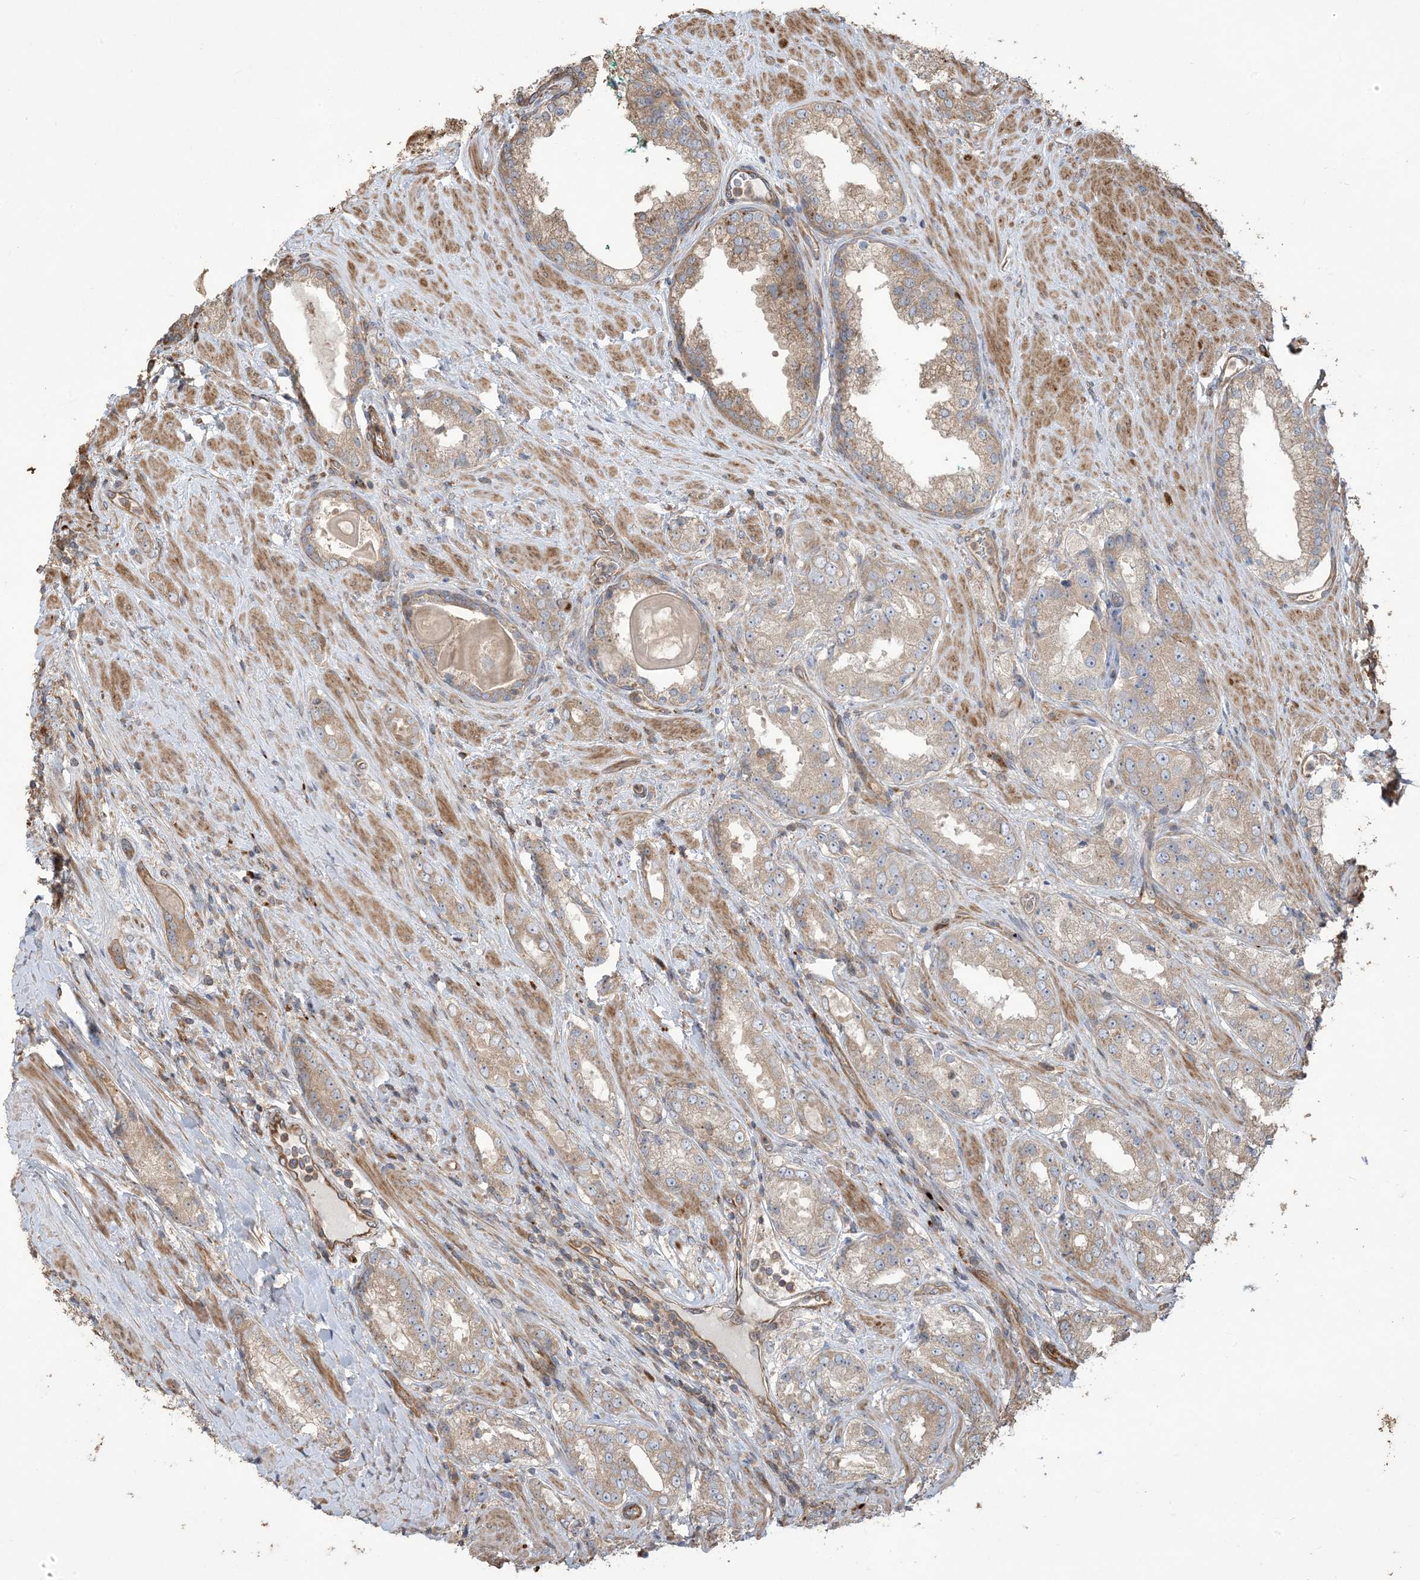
{"staining": {"intensity": "weak", "quantity": "25%-75%", "location": "cytoplasmic/membranous"}, "tissue": "prostate cancer", "cell_type": "Tumor cells", "image_type": "cancer", "snomed": [{"axis": "morphology", "description": "Adenocarcinoma, Low grade"}, {"axis": "topography", "description": "Prostate"}], "caption": "Immunohistochemistry photomicrograph of human prostate adenocarcinoma (low-grade) stained for a protein (brown), which shows low levels of weak cytoplasmic/membranous expression in about 25%-75% of tumor cells.", "gene": "KLHL18", "patient": {"sex": "male", "age": 67}}